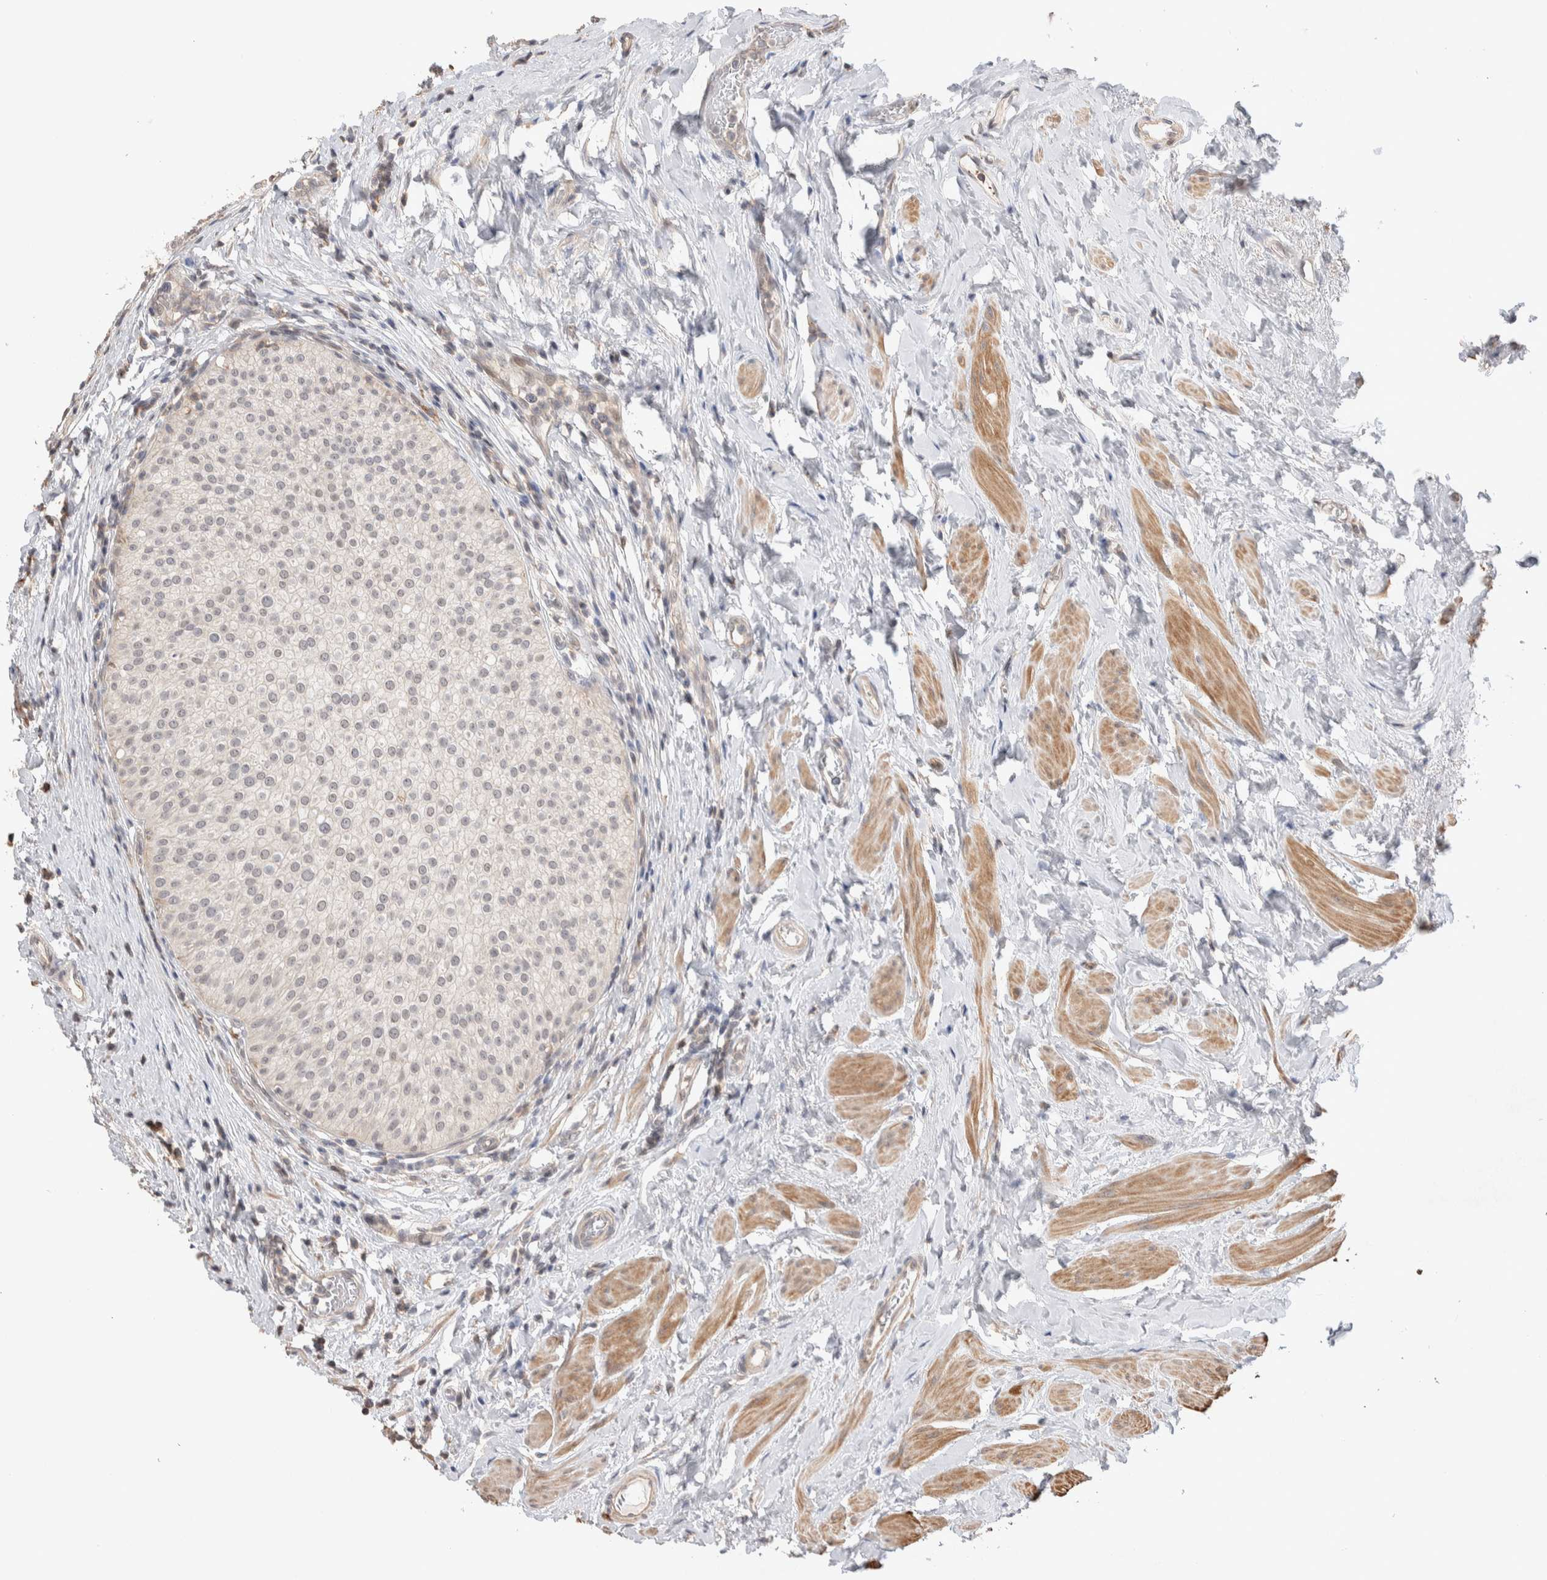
{"staining": {"intensity": "negative", "quantity": "none", "location": "none"}, "tissue": "urothelial cancer", "cell_type": "Tumor cells", "image_type": "cancer", "snomed": [{"axis": "morphology", "description": "Normal tissue, NOS"}, {"axis": "morphology", "description": "Urothelial carcinoma, Low grade"}, {"axis": "topography", "description": "Smooth muscle"}, {"axis": "topography", "description": "Urinary bladder"}], "caption": "Photomicrograph shows no protein expression in tumor cells of low-grade urothelial carcinoma tissue.", "gene": "ZNF704", "patient": {"sex": "male", "age": 60}}